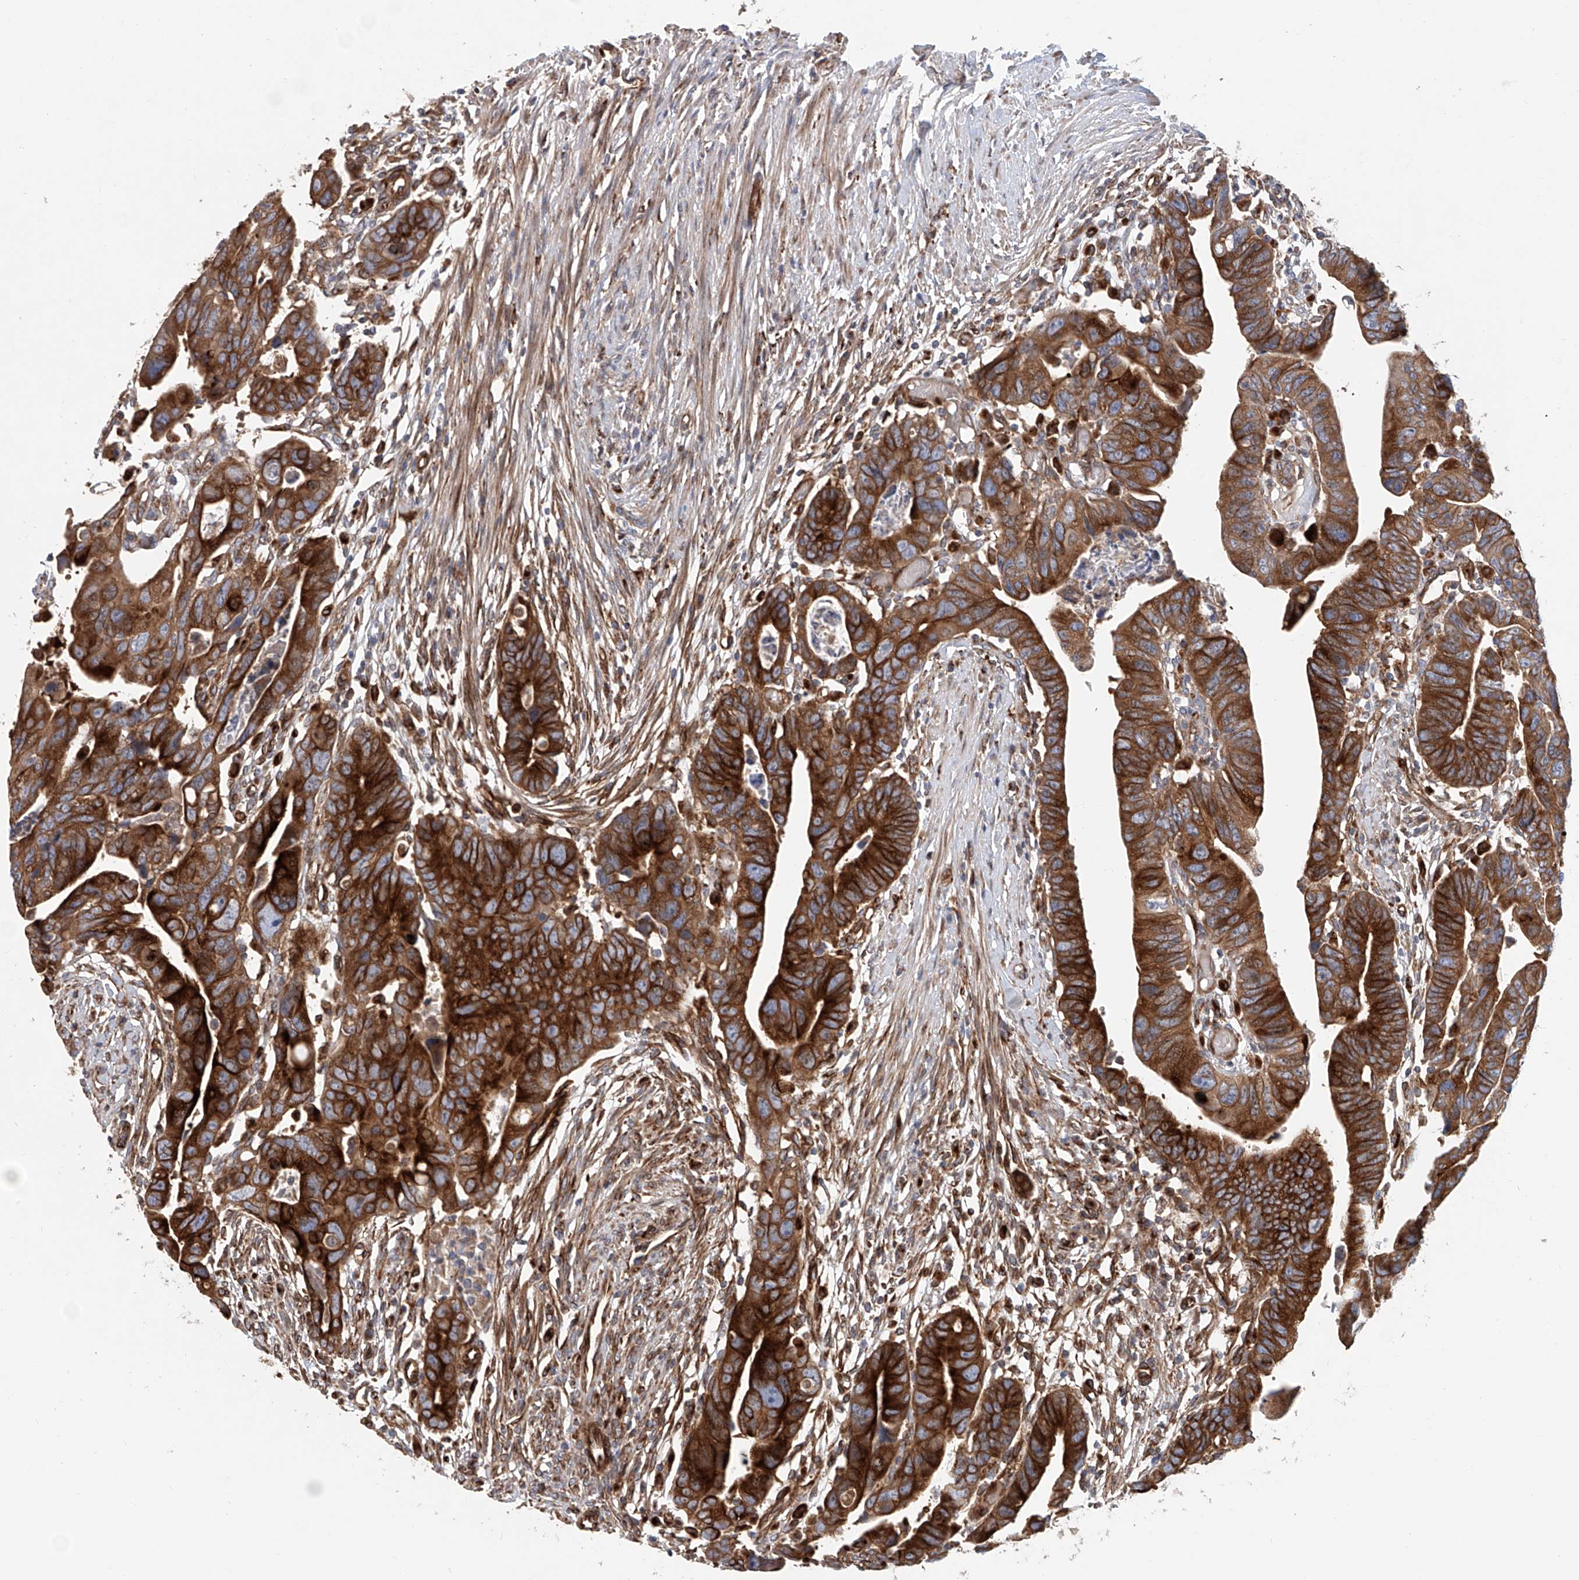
{"staining": {"intensity": "strong", "quantity": ">75%", "location": "cytoplasmic/membranous"}, "tissue": "colorectal cancer", "cell_type": "Tumor cells", "image_type": "cancer", "snomed": [{"axis": "morphology", "description": "Adenocarcinoma, NOS"}, {"axis": "topography", "description": "Rectum"}], "caption": "Adenocarcinoma (colorectal) stained with DAB (3,3'-diaminobenzidine) IHC exhibits high levels of strong cytoplasmic/membranous staining in about >75% of tumor cells.", "gene": "HGSNAT", "patient": {"sex": "female", "age": 65}}